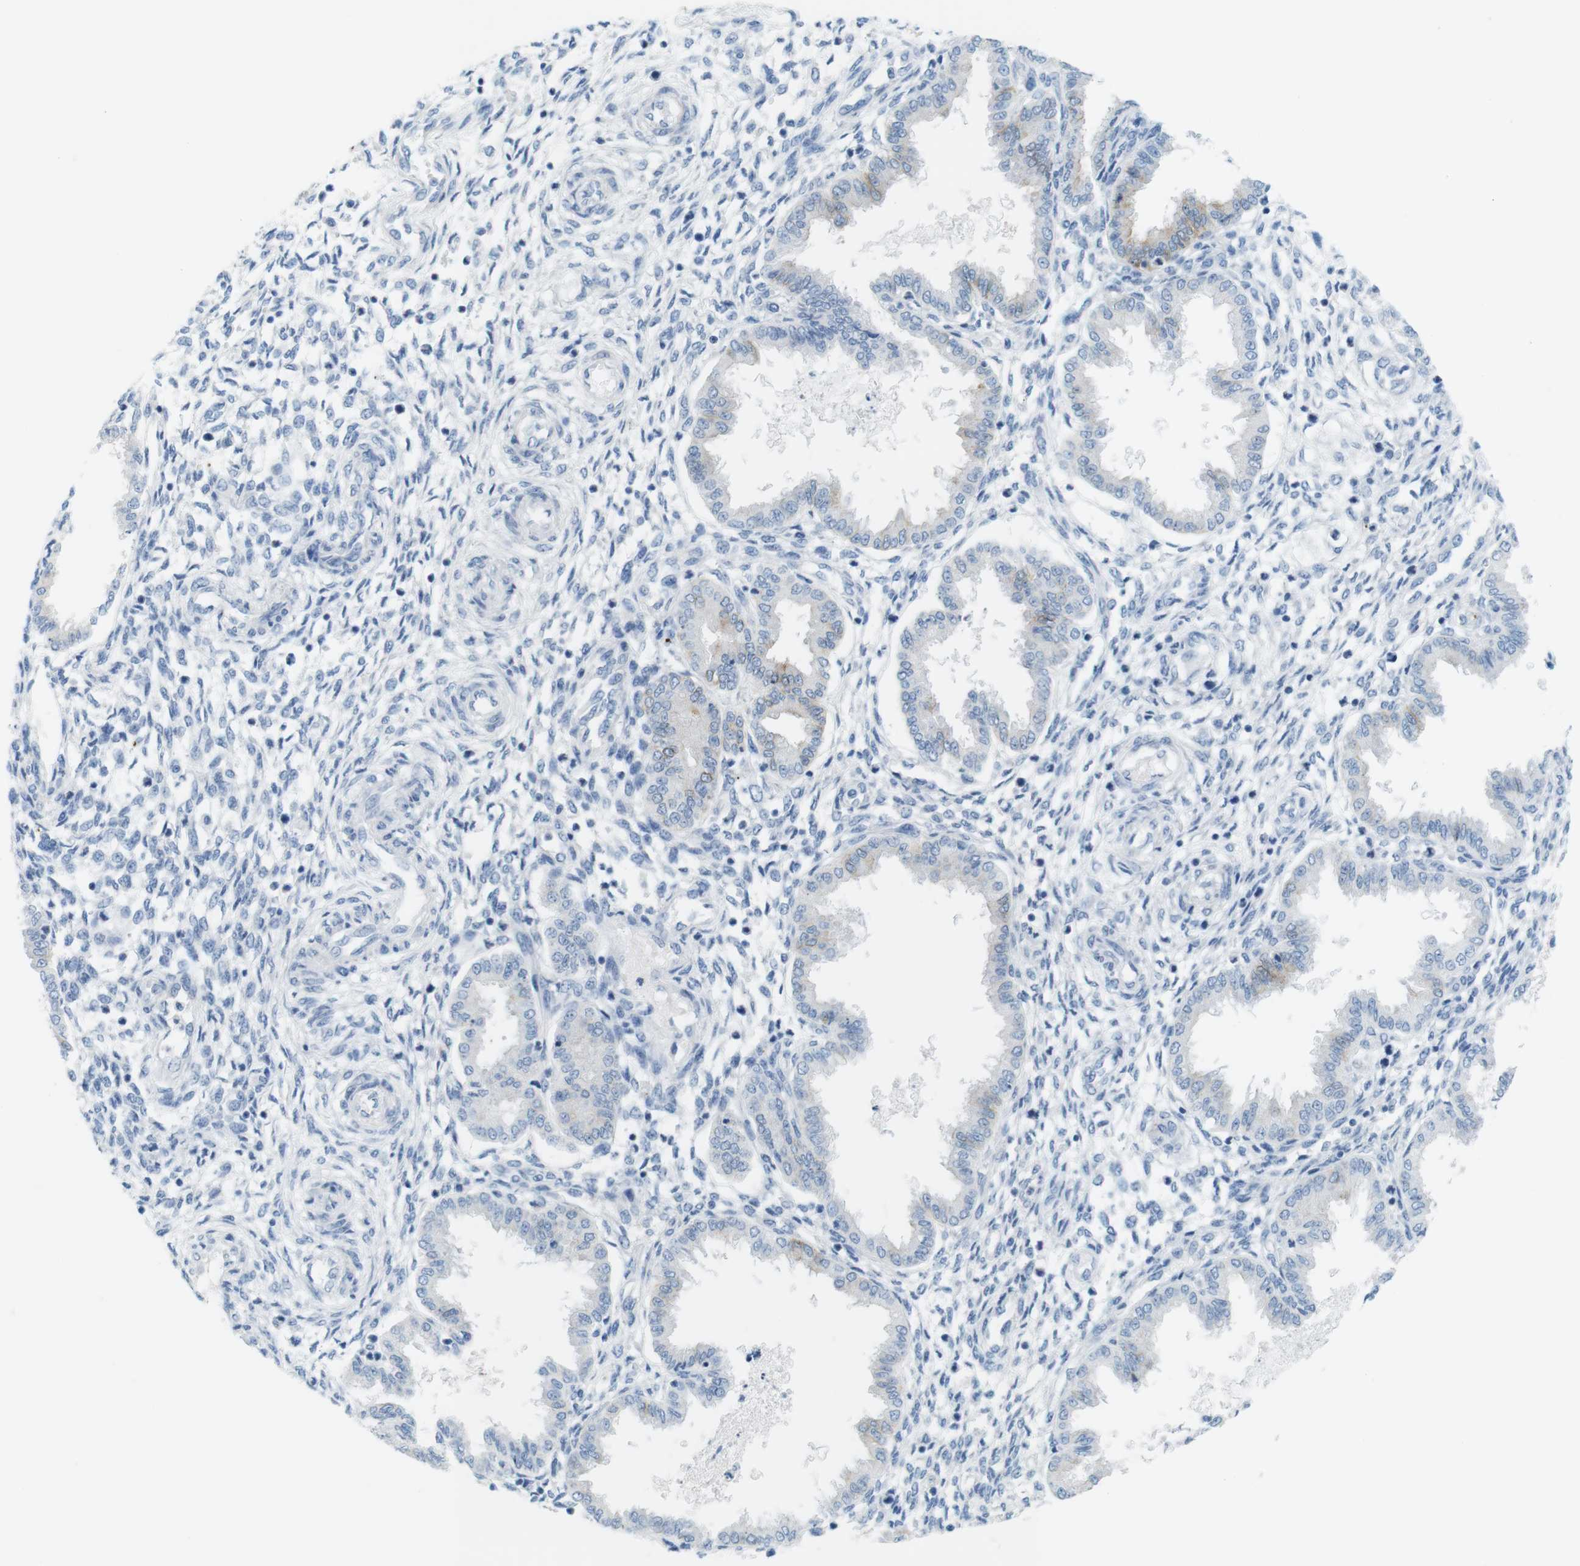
{"staining": {"intensity": "negative", "quantity": "none", "location": "none"}, "tissue": "endometrium", "cell_type": "Cells in endometrial stroma", "image_type": "normal", "snomed": [{"axis": "morphology", "description": "Normal tissue, NOS"}, {"axis": "topography", "description": "Endometrium"}], "caption": "Histopathology image shows no significant protein staining in cells in endometrial stroma of normal endometrium.", "gene": "MYH9", "patient": {"sex": "female", "age": 33}}